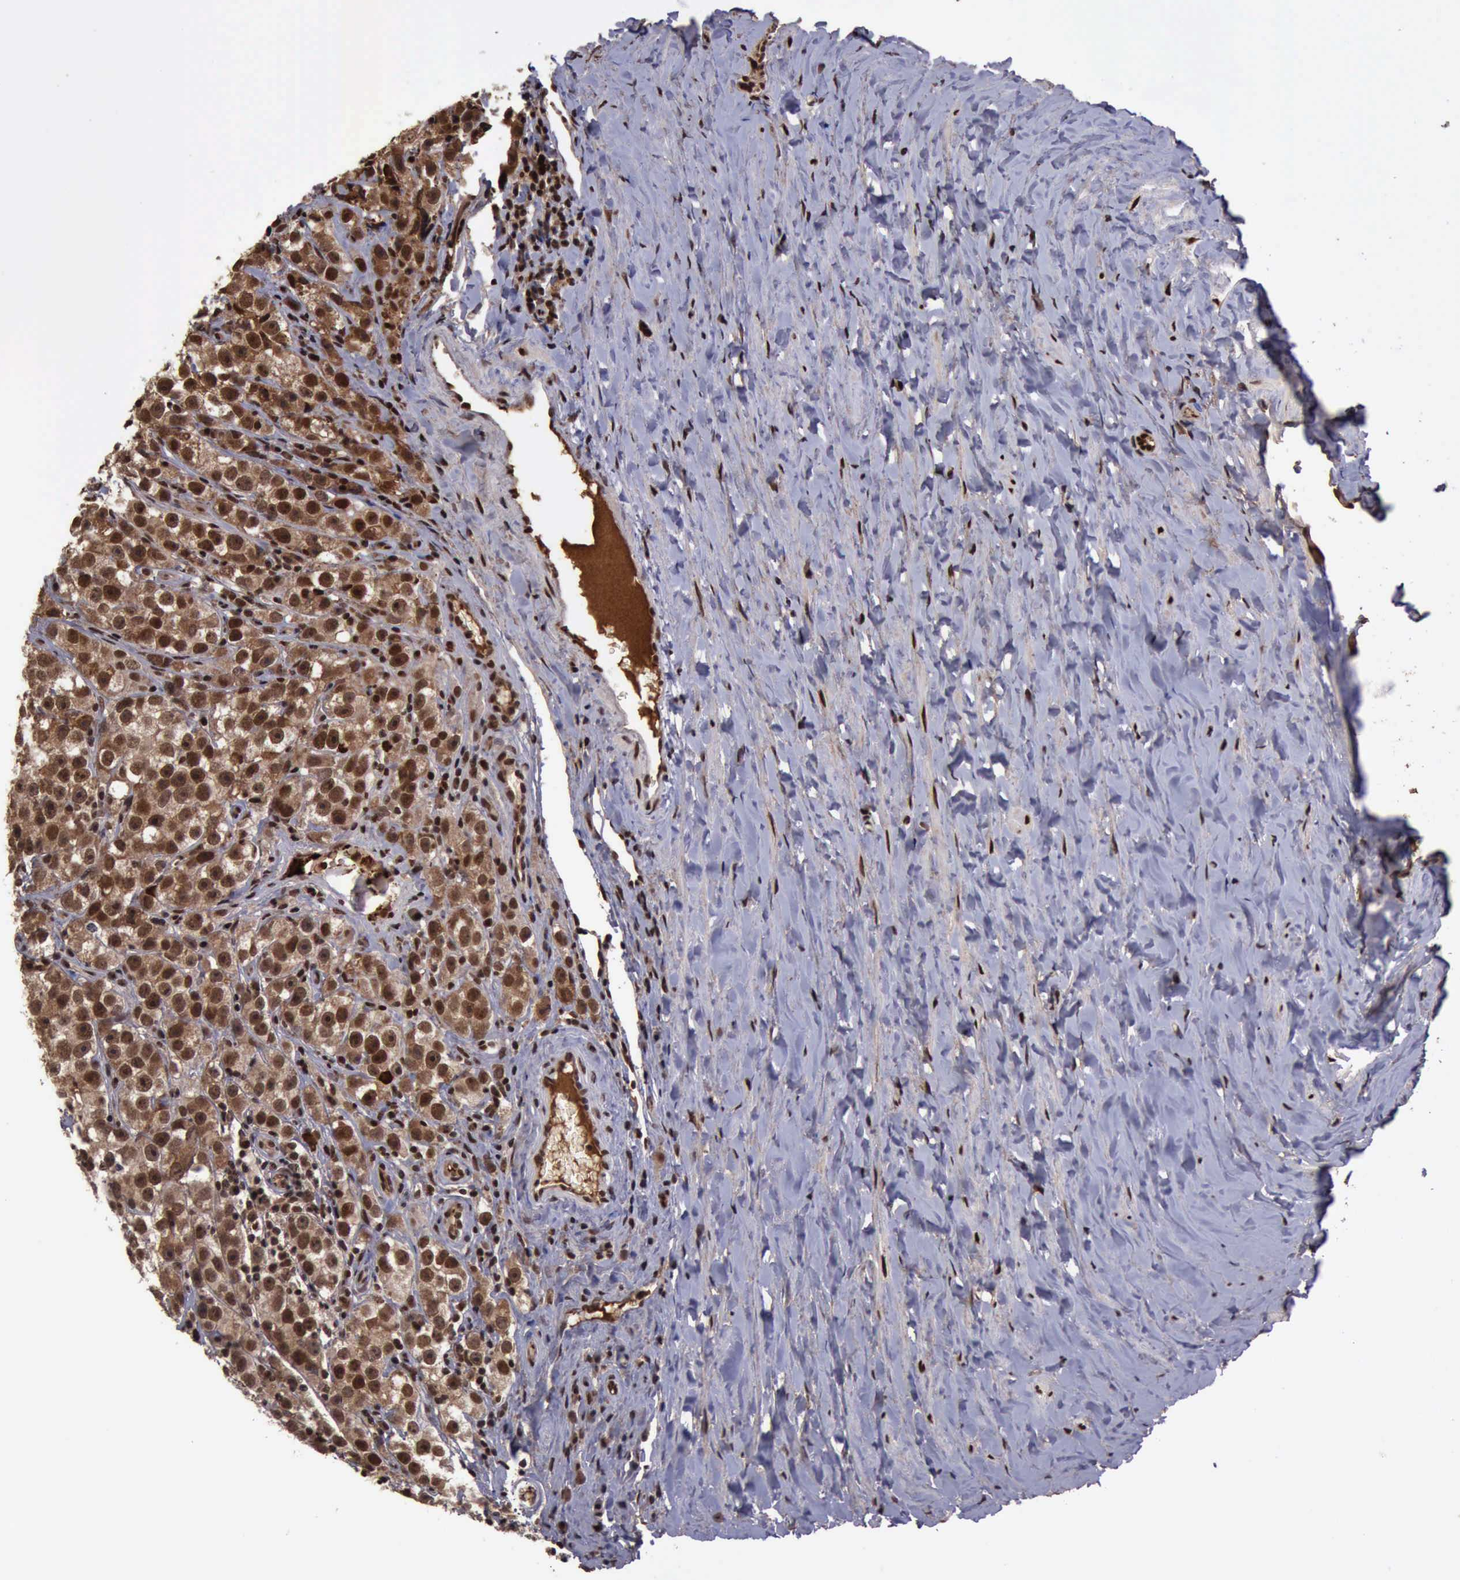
{"staining": {"intensity": "strong", "quantity": ">75%", "location": "cytoplasmic/membranous,nuclear"}, "tissue": "testis cancer", "cell_type": "Tumor cells", "image_type": "cancer", "snomed": [{"axis": "morphology", "description": "Seminoma, NOS"}, {"axis": "topography", "description": "Testis"}], "caption": "This image displays seminoma (testis) stained with IHC to label a protein in brown. The cytoplasmic/membranous and nuclear of tumor cells show strong positivity for the protein. Nuclei are counter-stained blue.", "gene": "TRMT2A", "patient": {"sex": "male", "age": 32}}